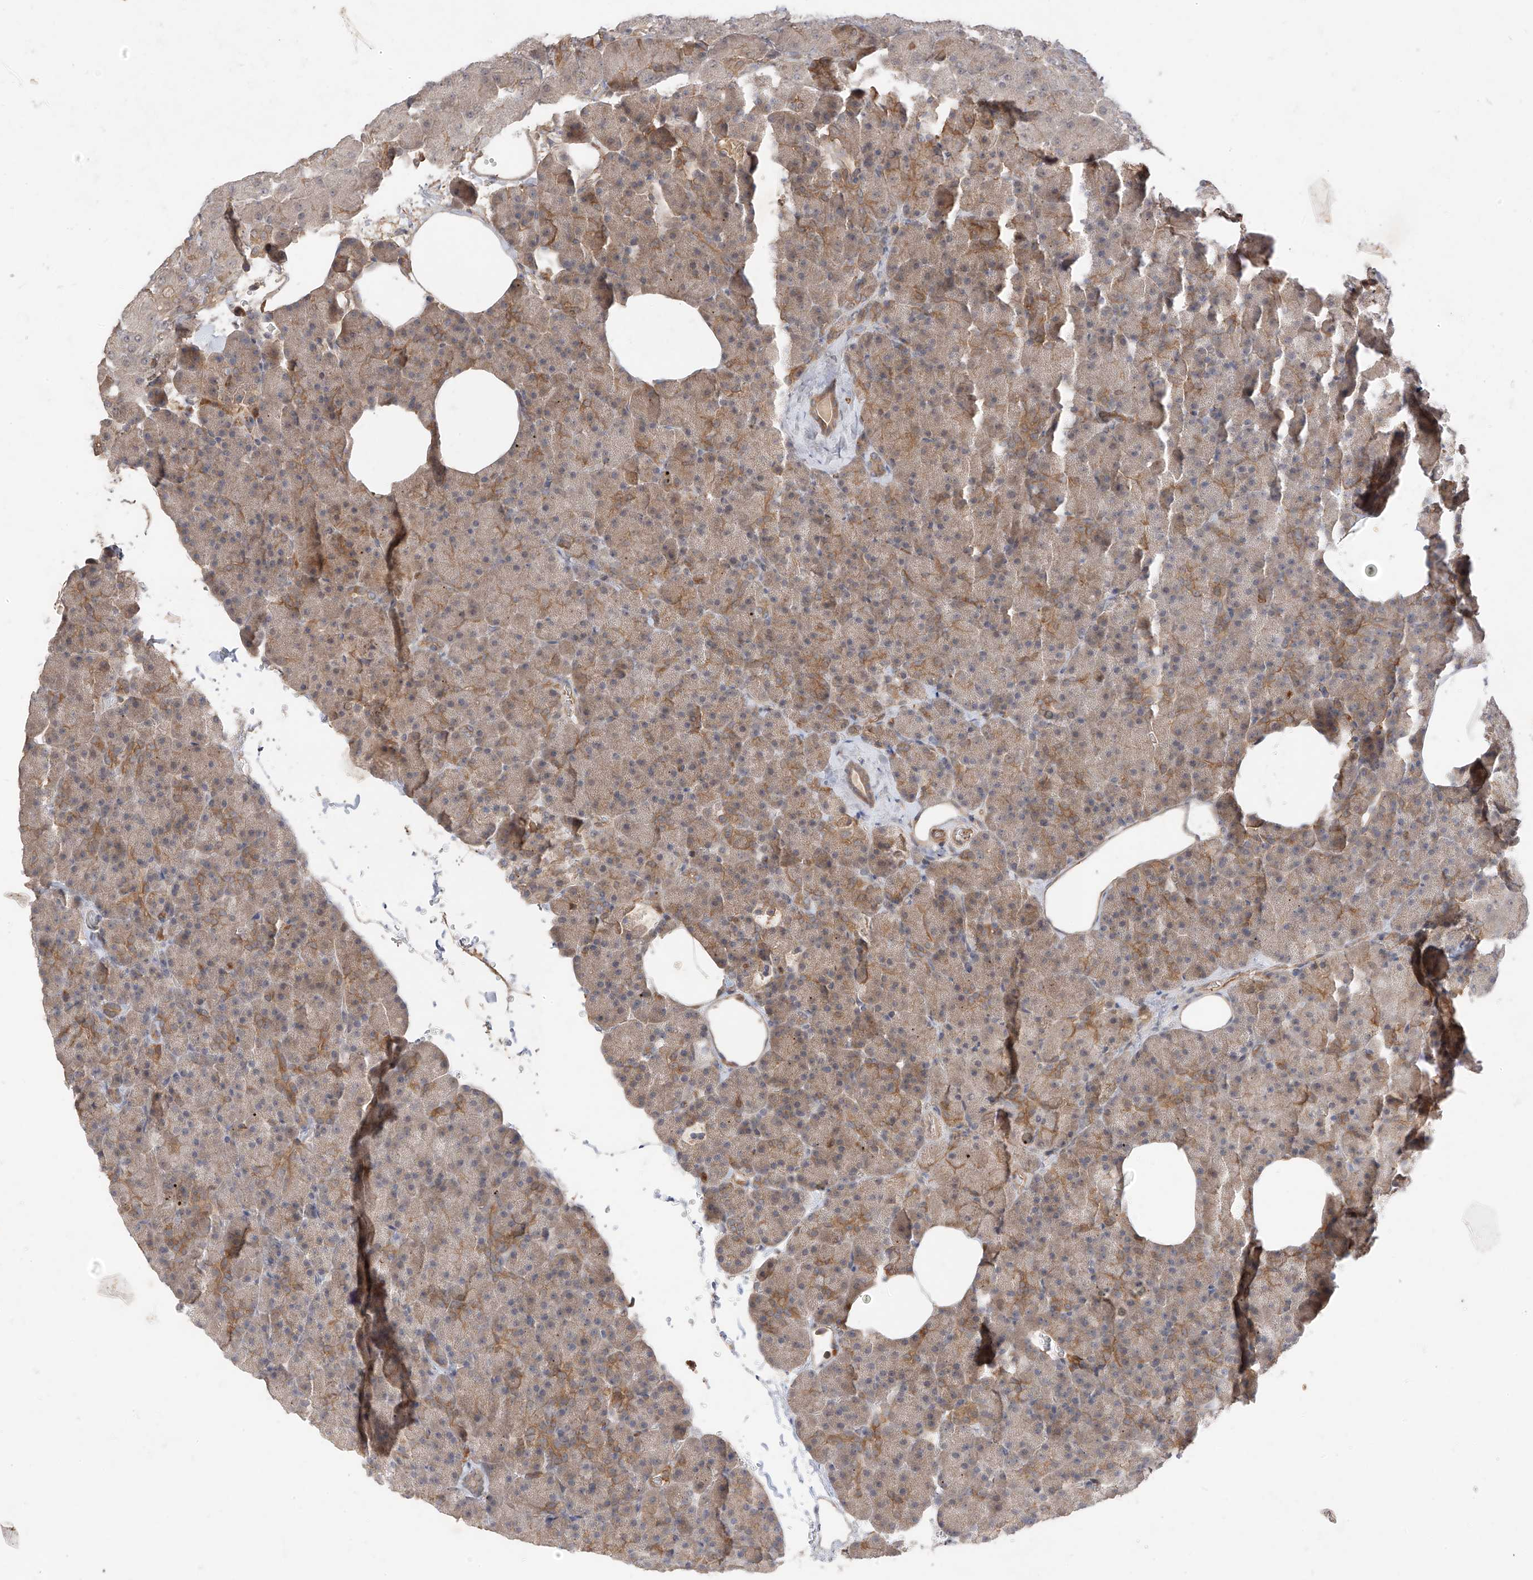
{"staining": {"intensity": "moderate", "quantity": ">75%", "location": "cytoplasmic/membranous"}, "tissue": "pancreas", "cell_type": "Exocrine glandular cells", "image_type": "normal", "snomed": [{"axis": "morphology", "description": "Normal tissue, NOS"}, {"axis": "morphology", "description": "Carcinoid, malignant, NOS"}, {"axis": "topography", "description": "Pancreas"}], "caption": "Immunohistochemical staining of unremarkable human pancreas shows >75% levels of moderate cytoplasmic/membranous protein positivity in approximately >75% of exocrine glandular cells.", "gene": "CACNA2D4", "patient": {"sex": "female", "age": 35}}